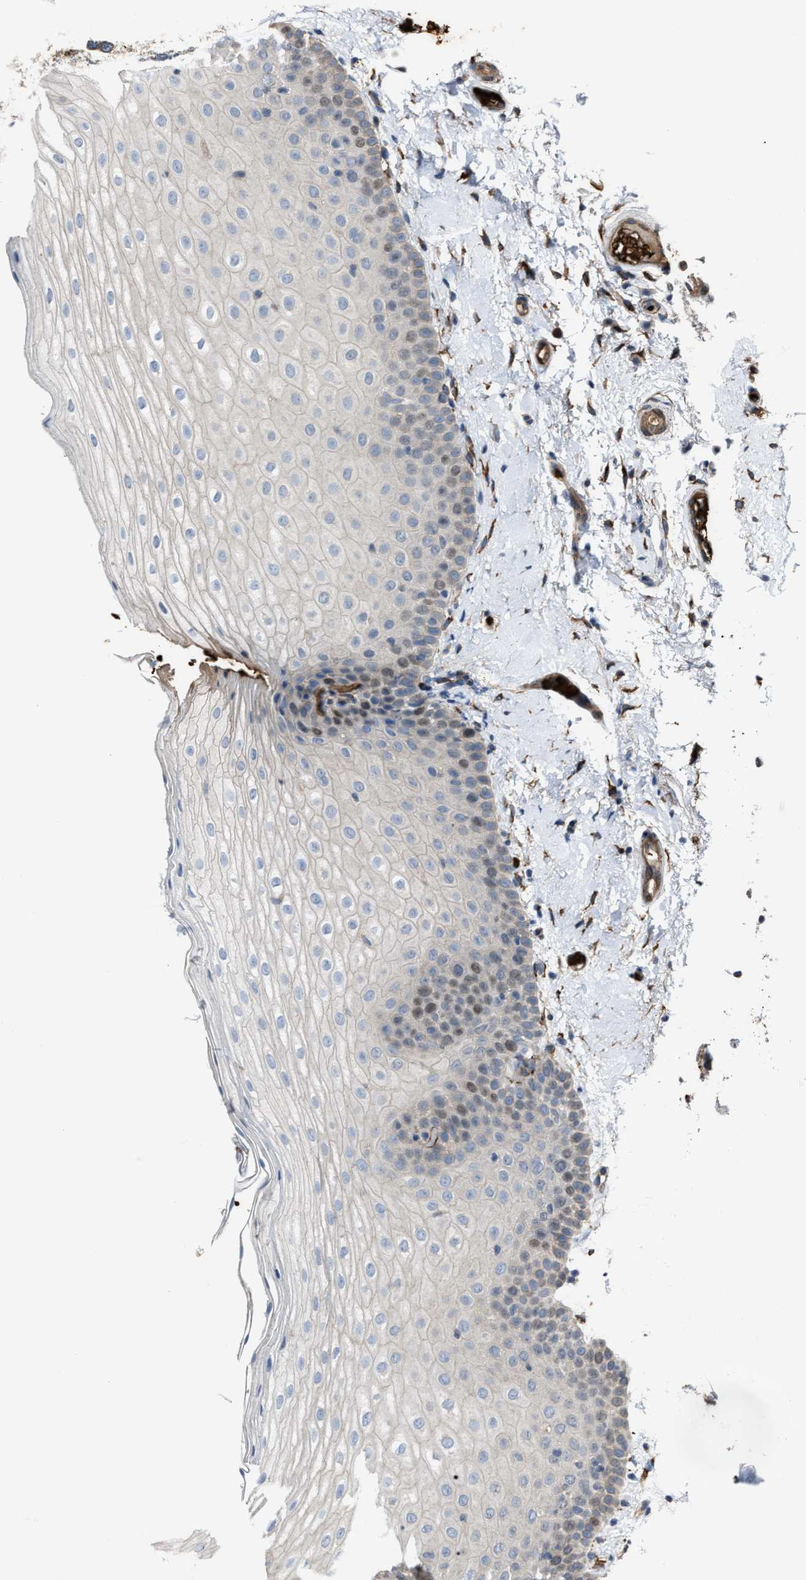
{"staining": {"intensity": "moderate", "quantity": "<25%", "location": "cytoplasmic/membranous,nuclear"}, "tissue": "oral mucosa", "cell_type": "Squamous epithelial cells", "image_type": "normal", "snomed": [{"axis": "morphology", "description": "Normal tissue, NOS"}, {"axis": "topography", "description": "Skin"}, {"axis": "topography", "description": "Oral tissue"}], "caption": "Immunohistochemical staining of unremarkable oral mucosa exhibits moderate cytoplasmic/membranous,nuclear protein staining in about <25% of squamous epithelial cells. Nuclei are stained in blue.", "gene": "SELENOM", "patient": {"sex": "male", "age": 84}}